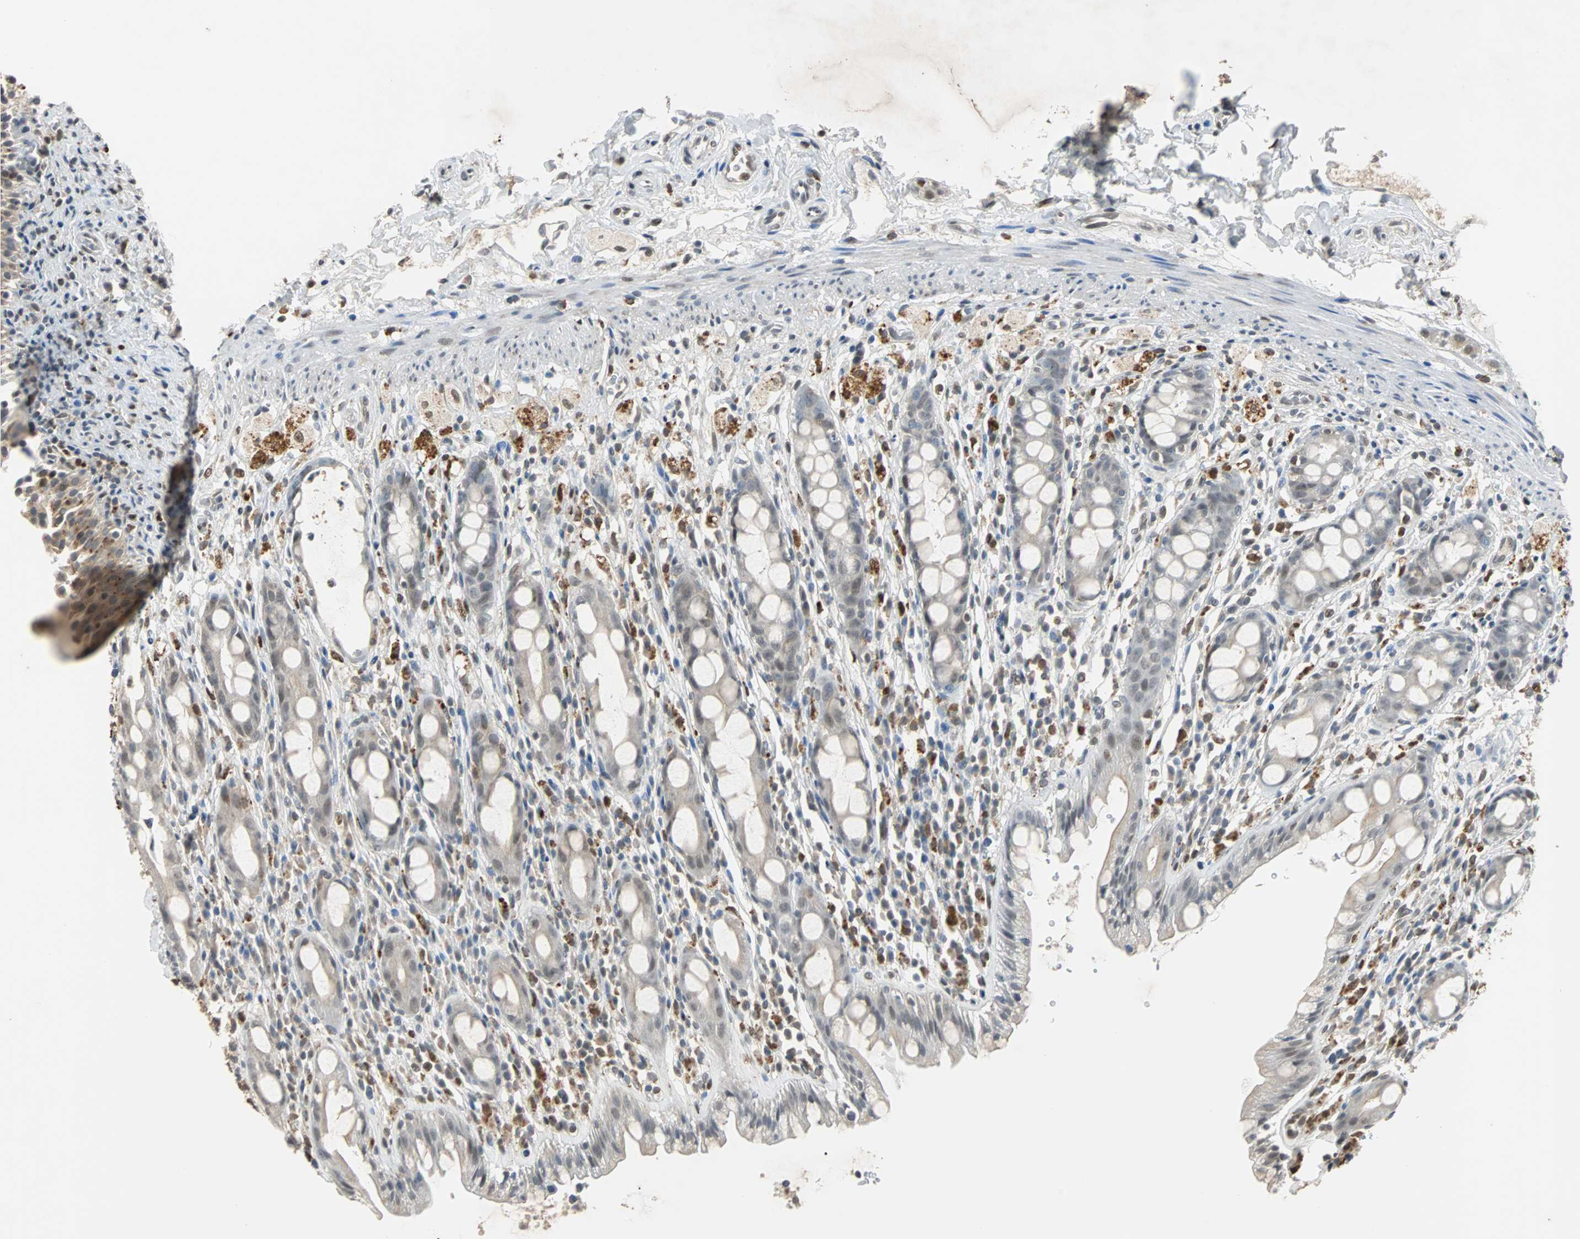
{"staining": {"intensity": "moderate", "quantity": "25%-75%", "location": "cytoplasmic/membranous,nuclear"}, "tissue": "rectum", "cell_type": "Glandular cells", "image_type": "normal", "snomed": [{"axis": "morphology", "description": "Normal tissue, NOS"}, {"axis": "topography", "description": "Rectum"}], "caption": "Rectum stained with DAB immunohistochemistry exhibits medium levels of moderate cytoplasmic/membranous,nuclear expression in approximately 25%-75% of glandular cells.", "gene": "HLX", "patient": {"sex": "male", "age": 44}}